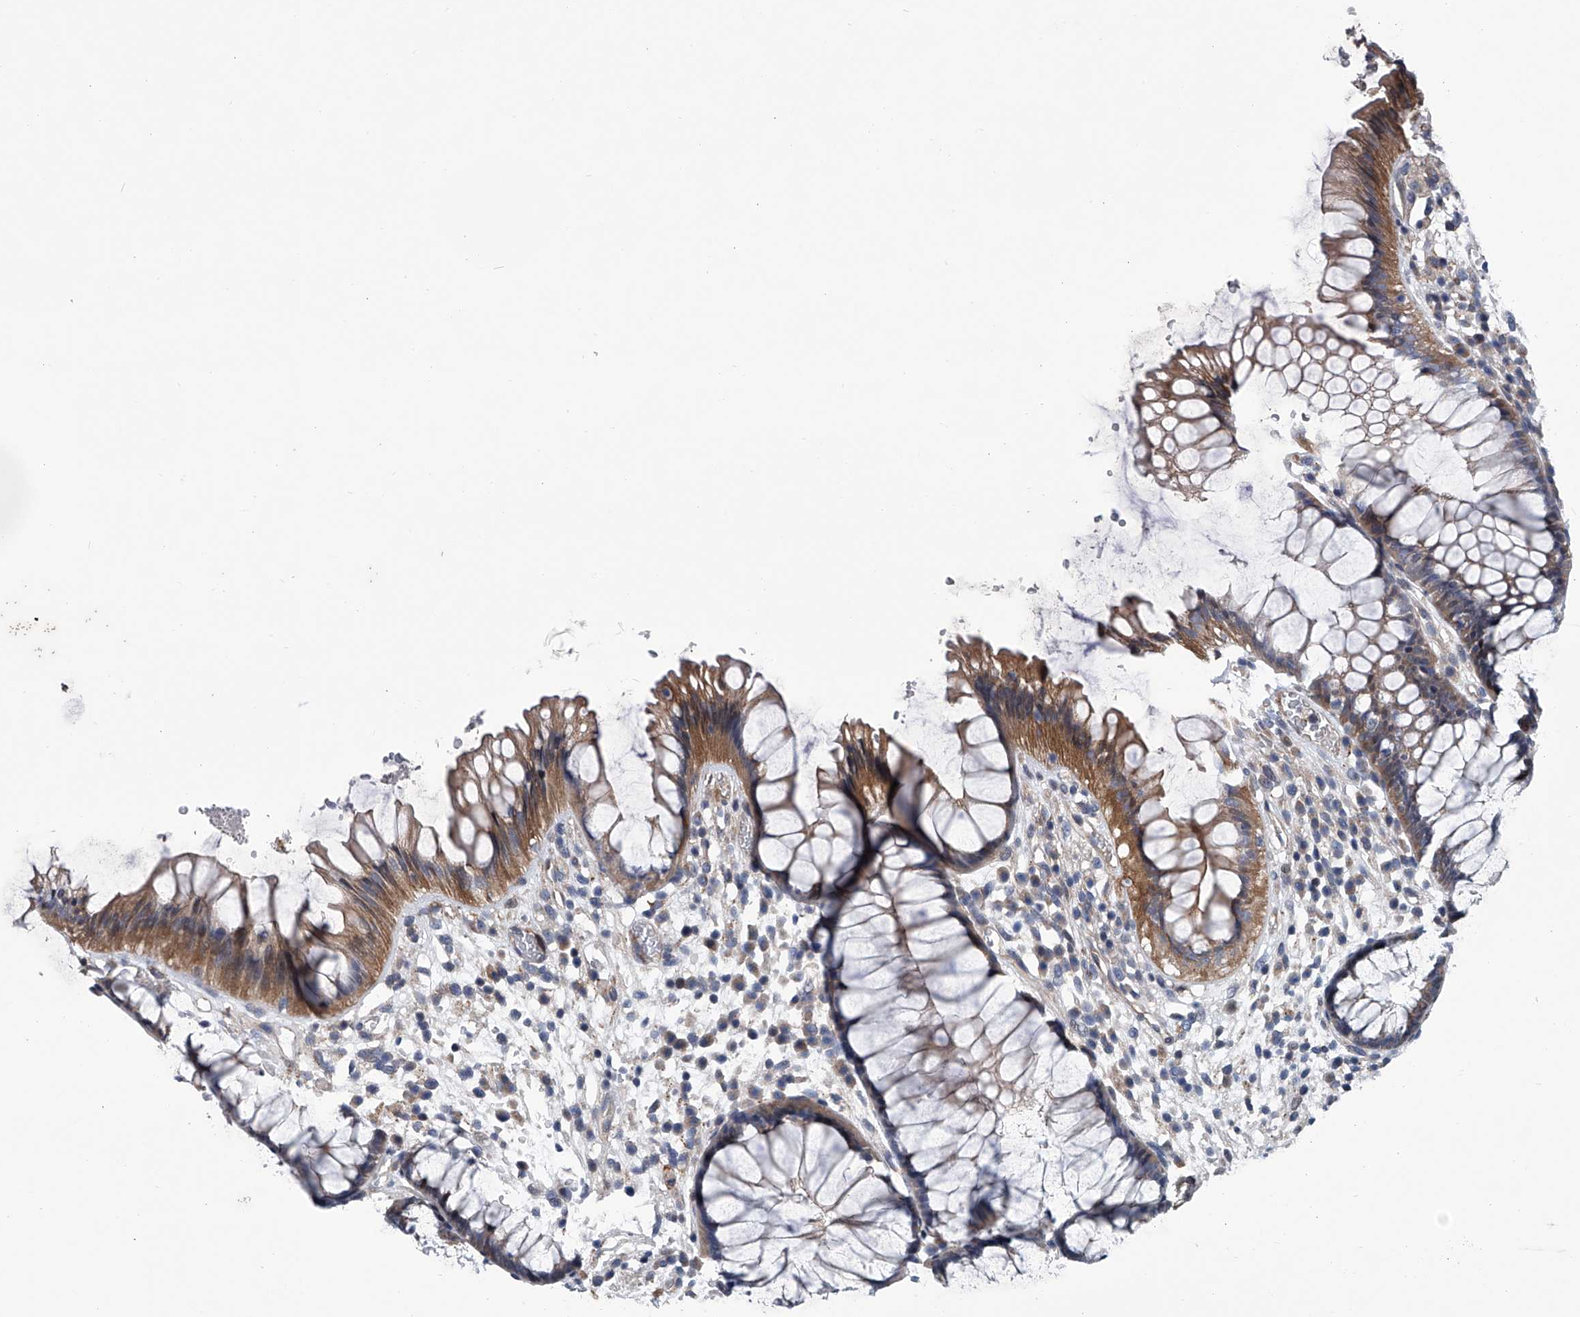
{"staining": {"intensity": "moderate", "quantity": ">75%", "location": "cytoplasmic/membranous"}, "tissue": "rectum", "cell_type": "Glandular cells", "image_type": "normal", "snomed": [{"axis": "morphology", "description": "Normal tissue, NOS"}, {"axis": "topography", "description": "Rectum"}], "caption": "Immunohistochemistry (DAB) staining of benign rectum demonstrates moderate cytoplasmic/membranous protein positivity in approximately >75% of glandular cells.", "gene": "ABCG1", "patient": {"sex": "male", "age": 51}}